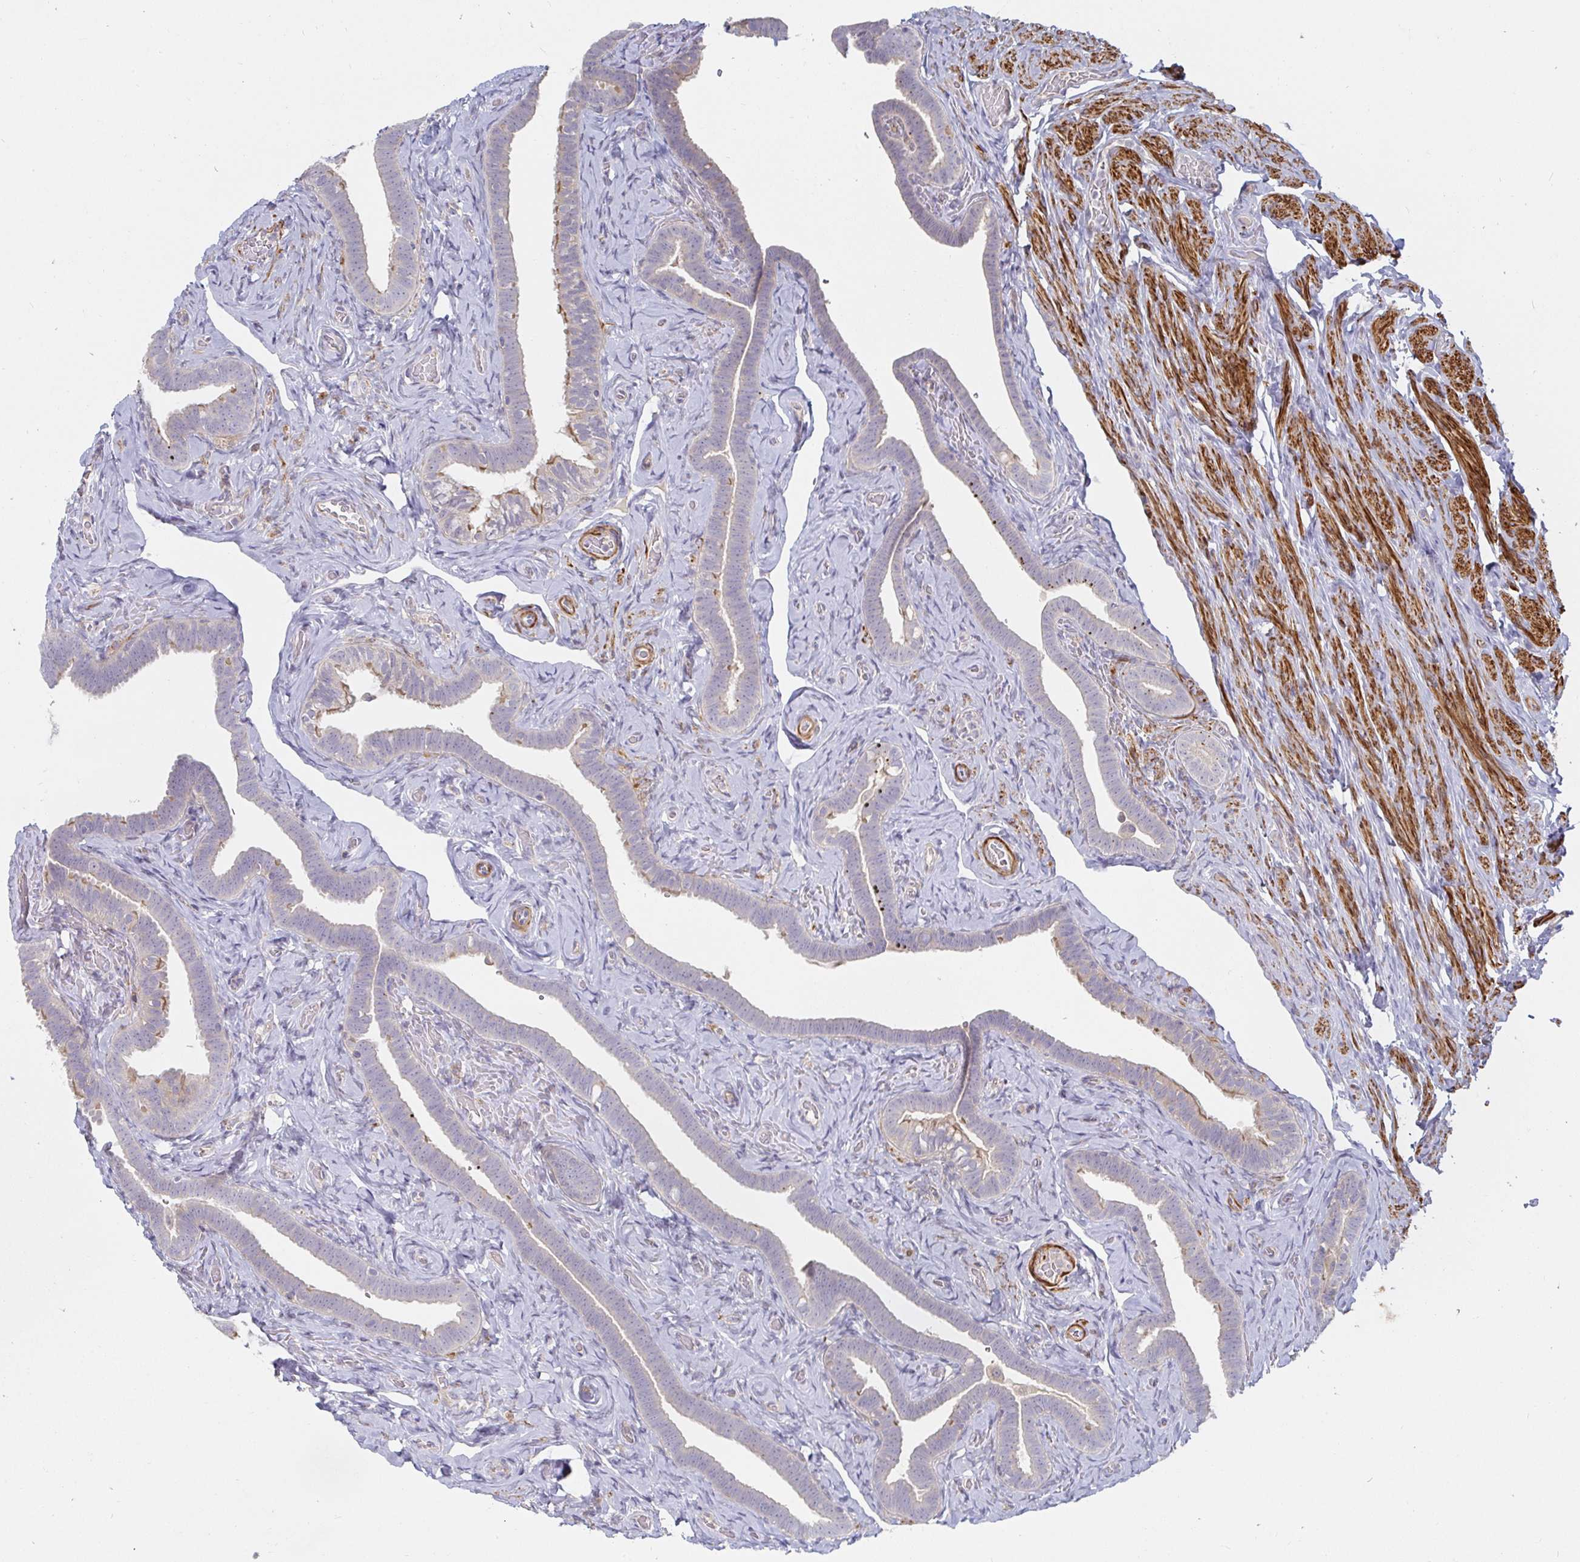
{"staining": {"intensity": "weak", "quantity": "25%-75%", "location": "cytoplasmic/membranous"}, "tissue": "fallopian tube", "cell_type": "Glandular cells", "image_type": "normal", "snomed": [{"axis": "morphology", "description": "Normal tissue, NOS"}, {"axis": "topography", "description": "Fallopian tube"}], "caption": "Approximately 25%-75% of glandular cells in benign human fallopian tube show weak cytoplasmic/membranous protein staining as visualized by brown immunohistochemical staining.", "gene": "SSH2", "patient": {"sex": "female", "age": 69}}